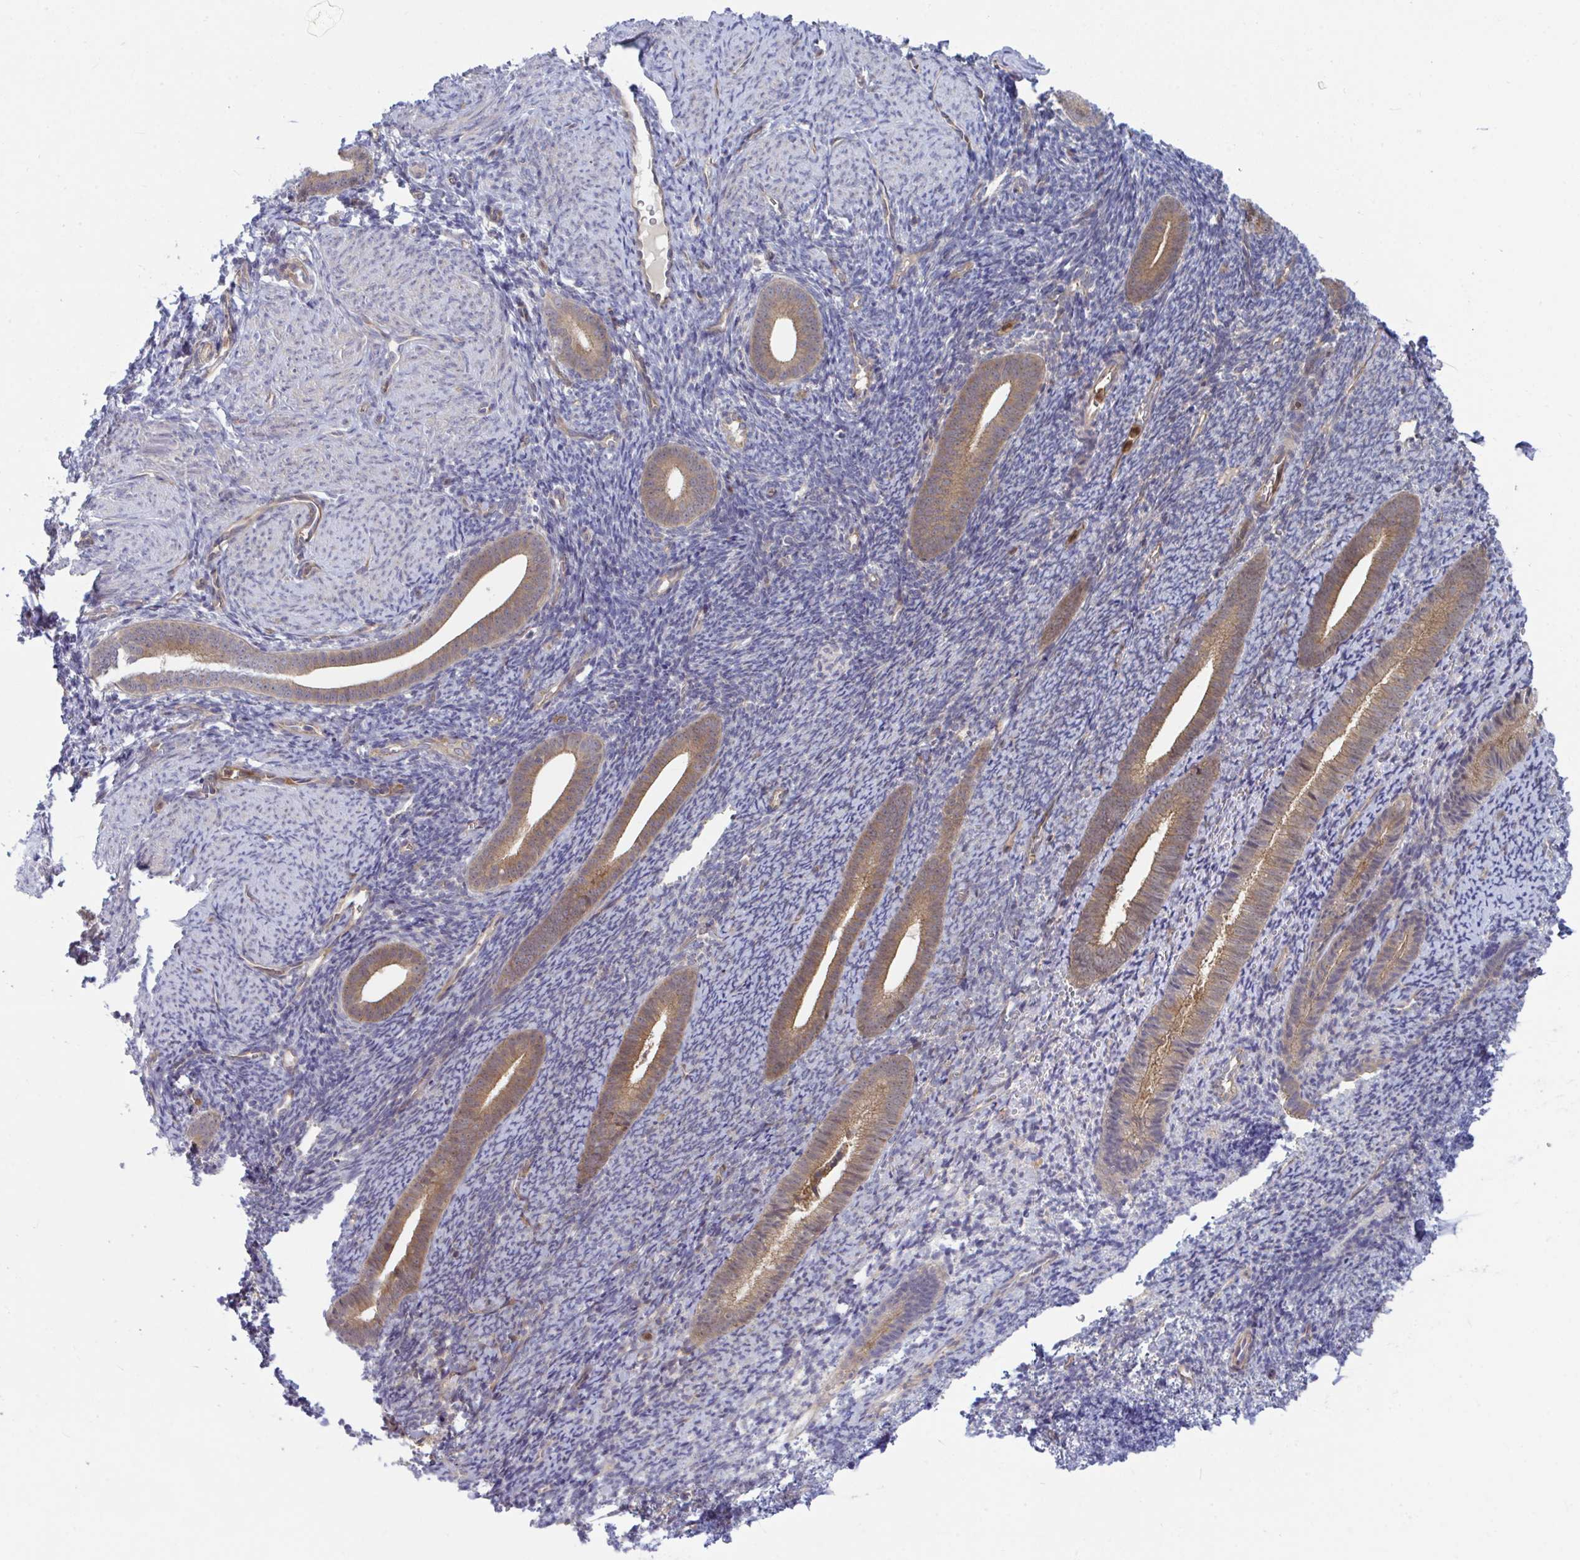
{"staining": {"intensity": "negative", "quantity": "none", "location": "none"}, "tissue": "endometrium", "cell_type": "Cells in endometrial stroma", "image_type": "normal", "snomed": [{"axis": "morphology", "description": "Normal tissue, NOS"}, {"axis": "topography", "description": "Endometrium"}], "caption": "High power microscopy micrograph of an immunohistochemistry micrograph of benign endometrium, revealing no significant expression in cells in endometrial stroma.", "gene": "LMNTD2", "patient": {"sex": "female", "age": 39}}